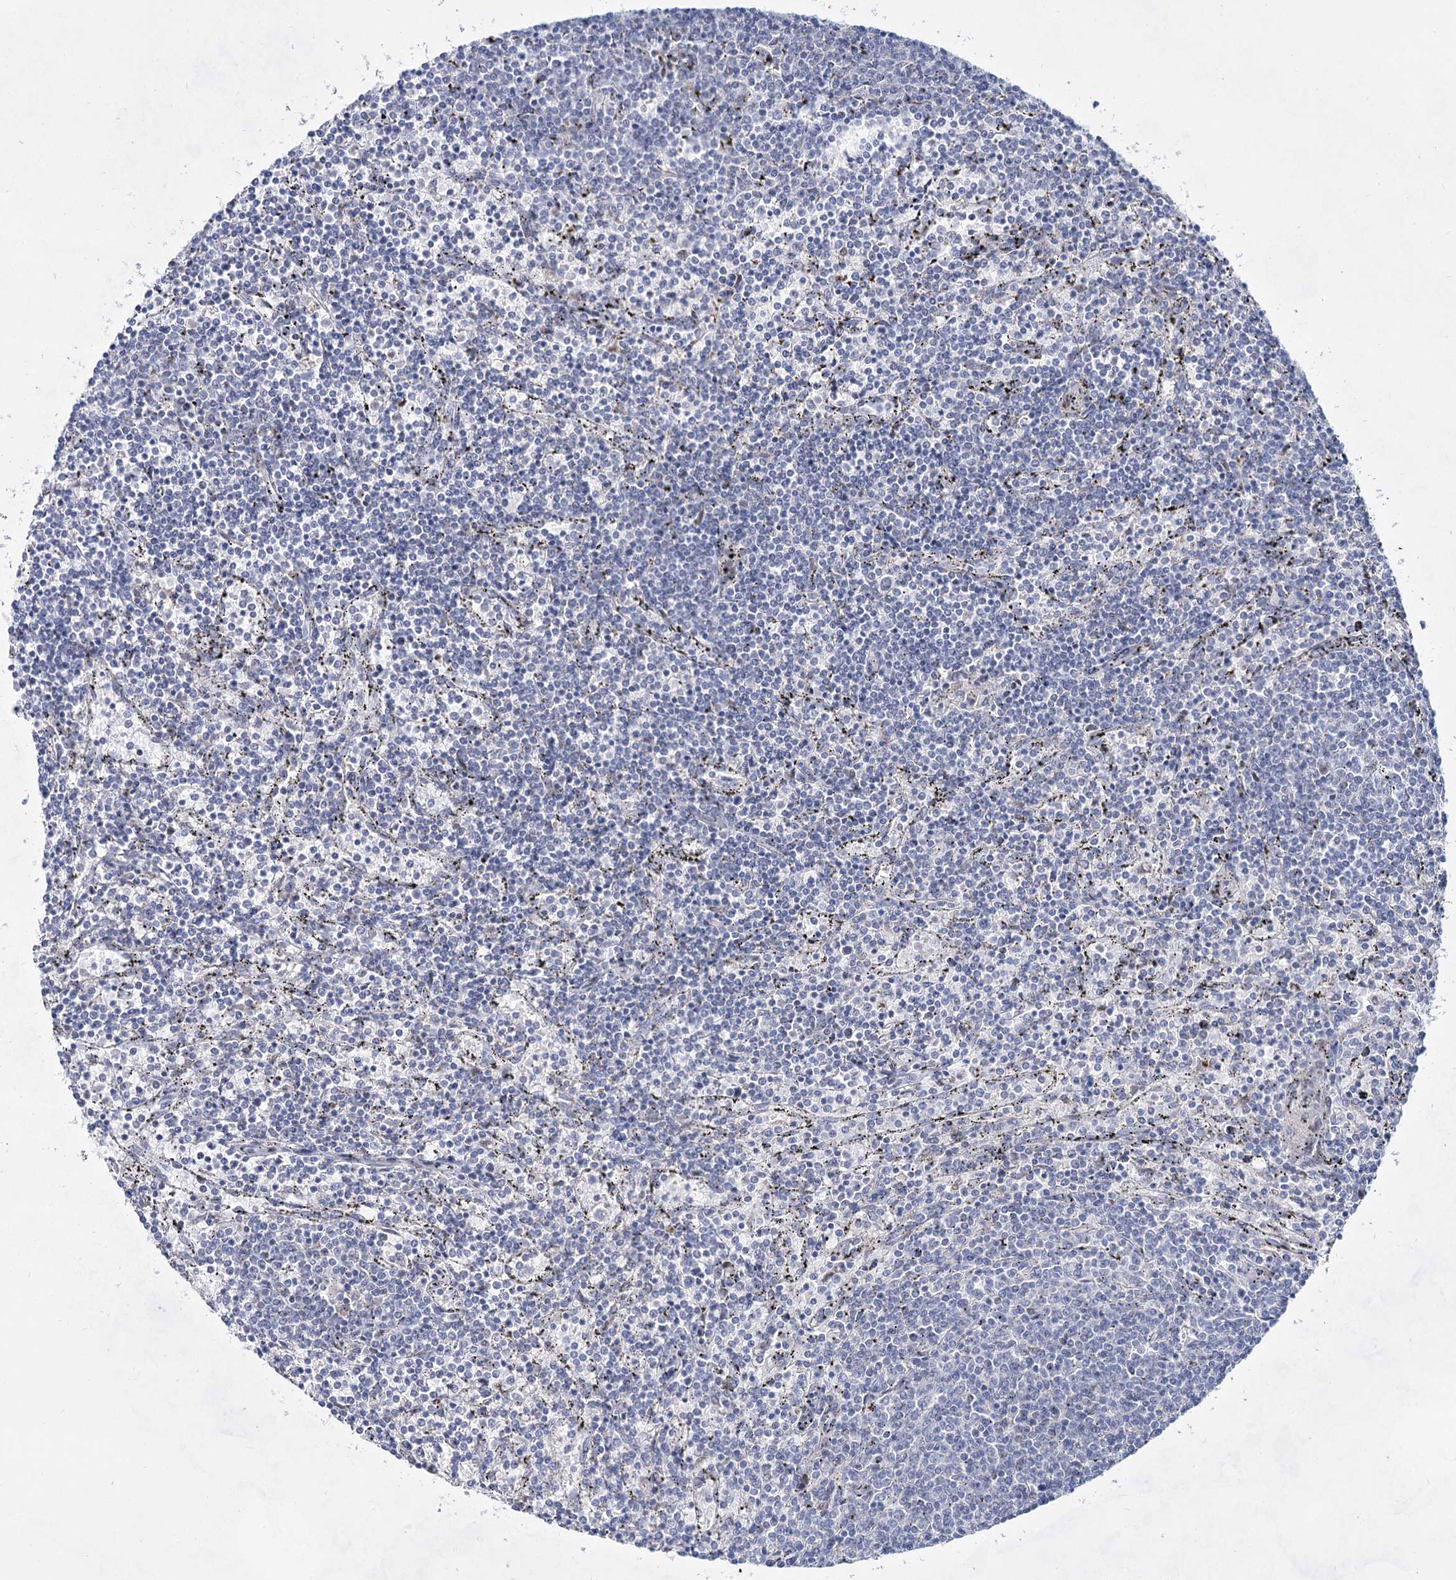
{"staining": {"intensity": "negative", "quantity": "none", "location": "none"}, "tissue": "lymphoma", "cell_type": "Tumor cells", "image_type": "cancer", "snomed": [{"axis": "morphology", "description": "Malignant lymphoma, non-Hodgkin's type, Low grade"}, {"axis": "topography", "description": "Spleen"}], "caption": "This is a photomicrograph of immunohistochemistry (IHC) staining of low-grade malignant lymphoma, non-Hodgkin's type, which shows no expression in tumor cells.", "gene": "BPHL", "patient": {"sex": "female", "age": 50}}